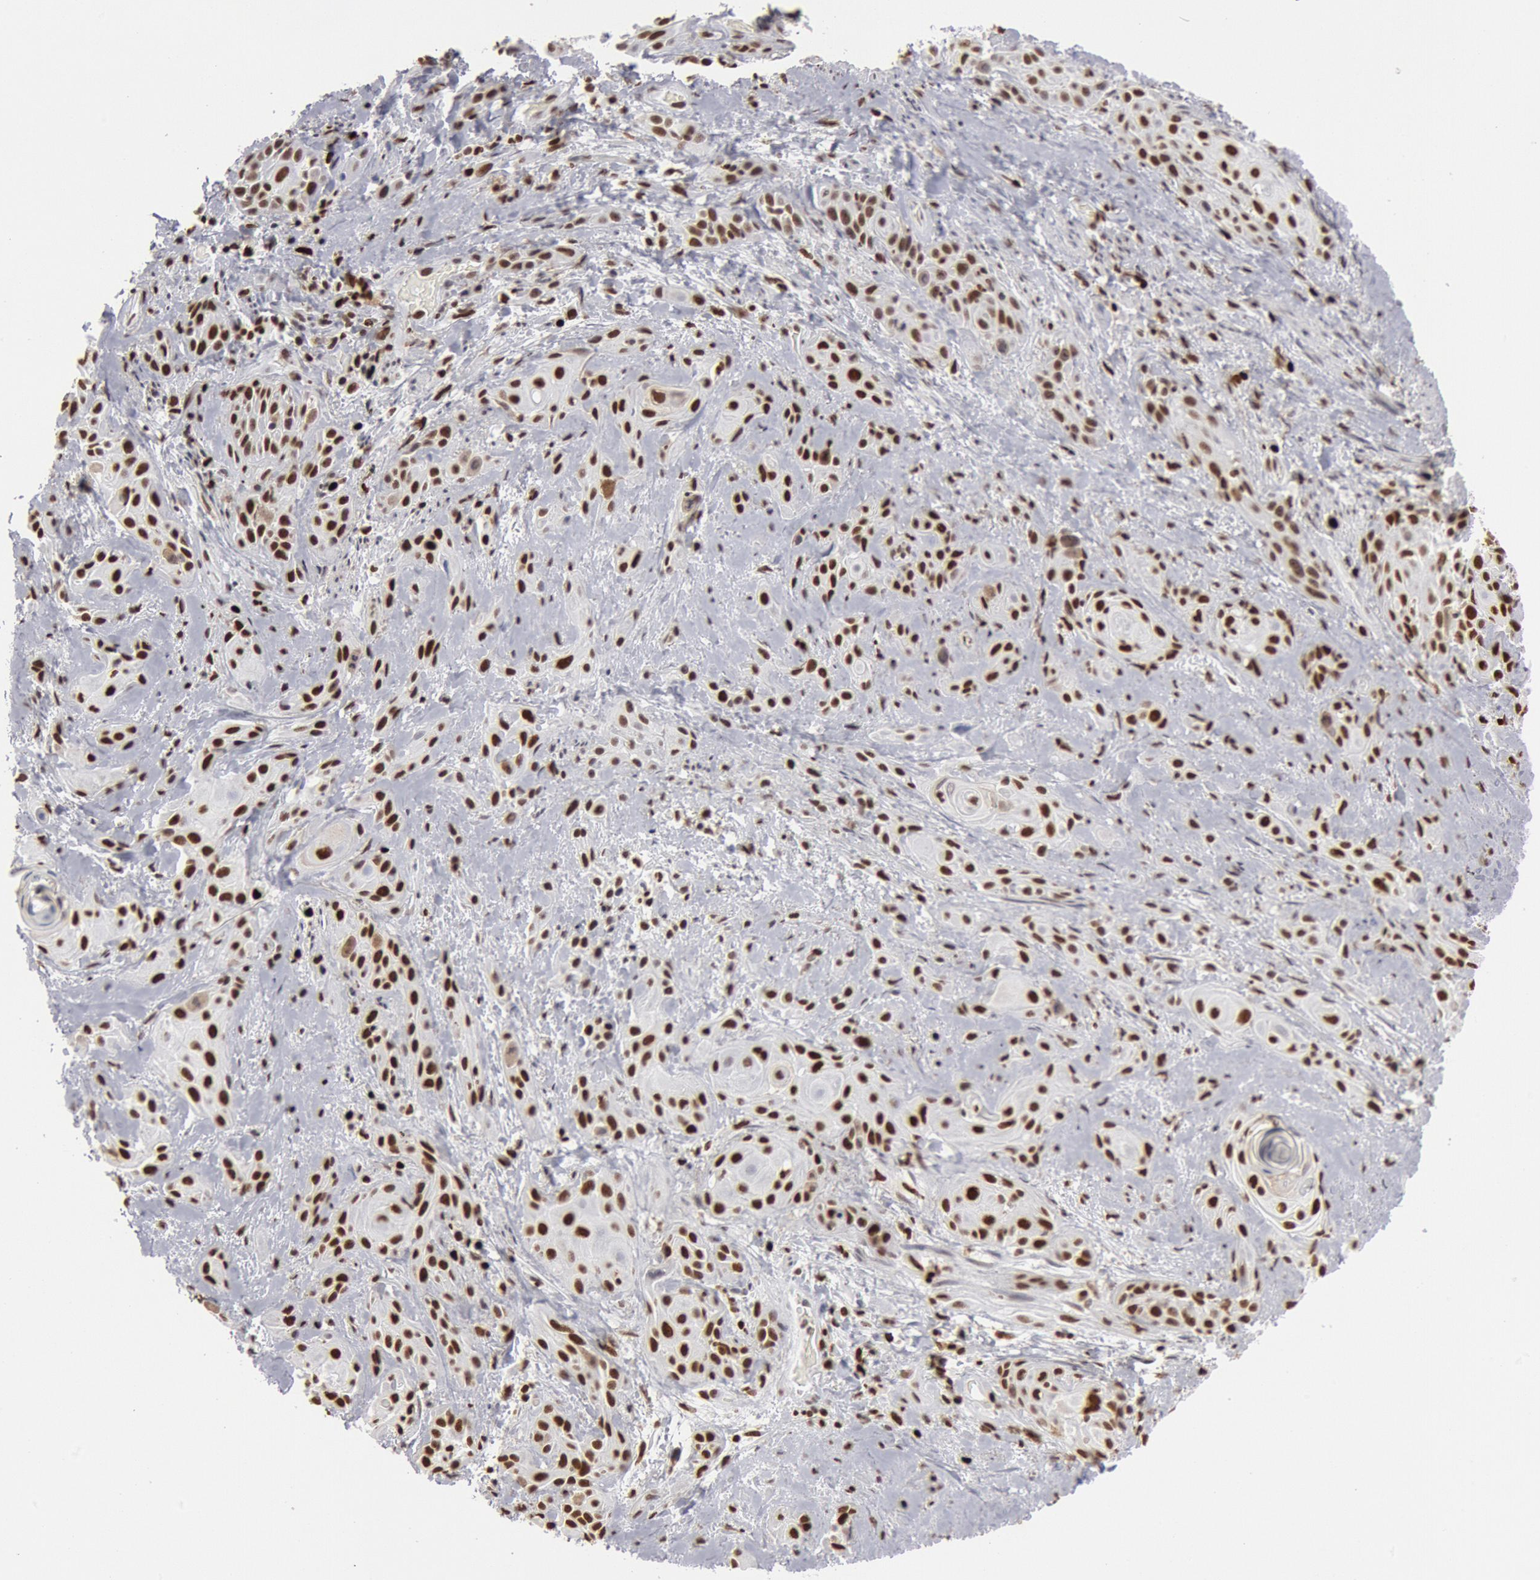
{"staining": {"intensity": "strong", "quantity": ">75%", "location": "nuclear"}, "tissue": "skin cancer", "cell_type": "Tumor cells", "image_type": "cancer", "snomed": [{"axis": "morphology", "description": "Squamous cell carcinoma, NOS"}, {"axis": "topography", "description": "Skin"}, {"axis": "topography", "description": "Anal"}], "caption": "A photomicrograph showing strong nuclear positivity in approximately >75% of tumor cells in skin cancer, as visualized by brown immunohistochemical staining.", "gene": "SUB1", "patient": {"sex": "male", "age": 64}}